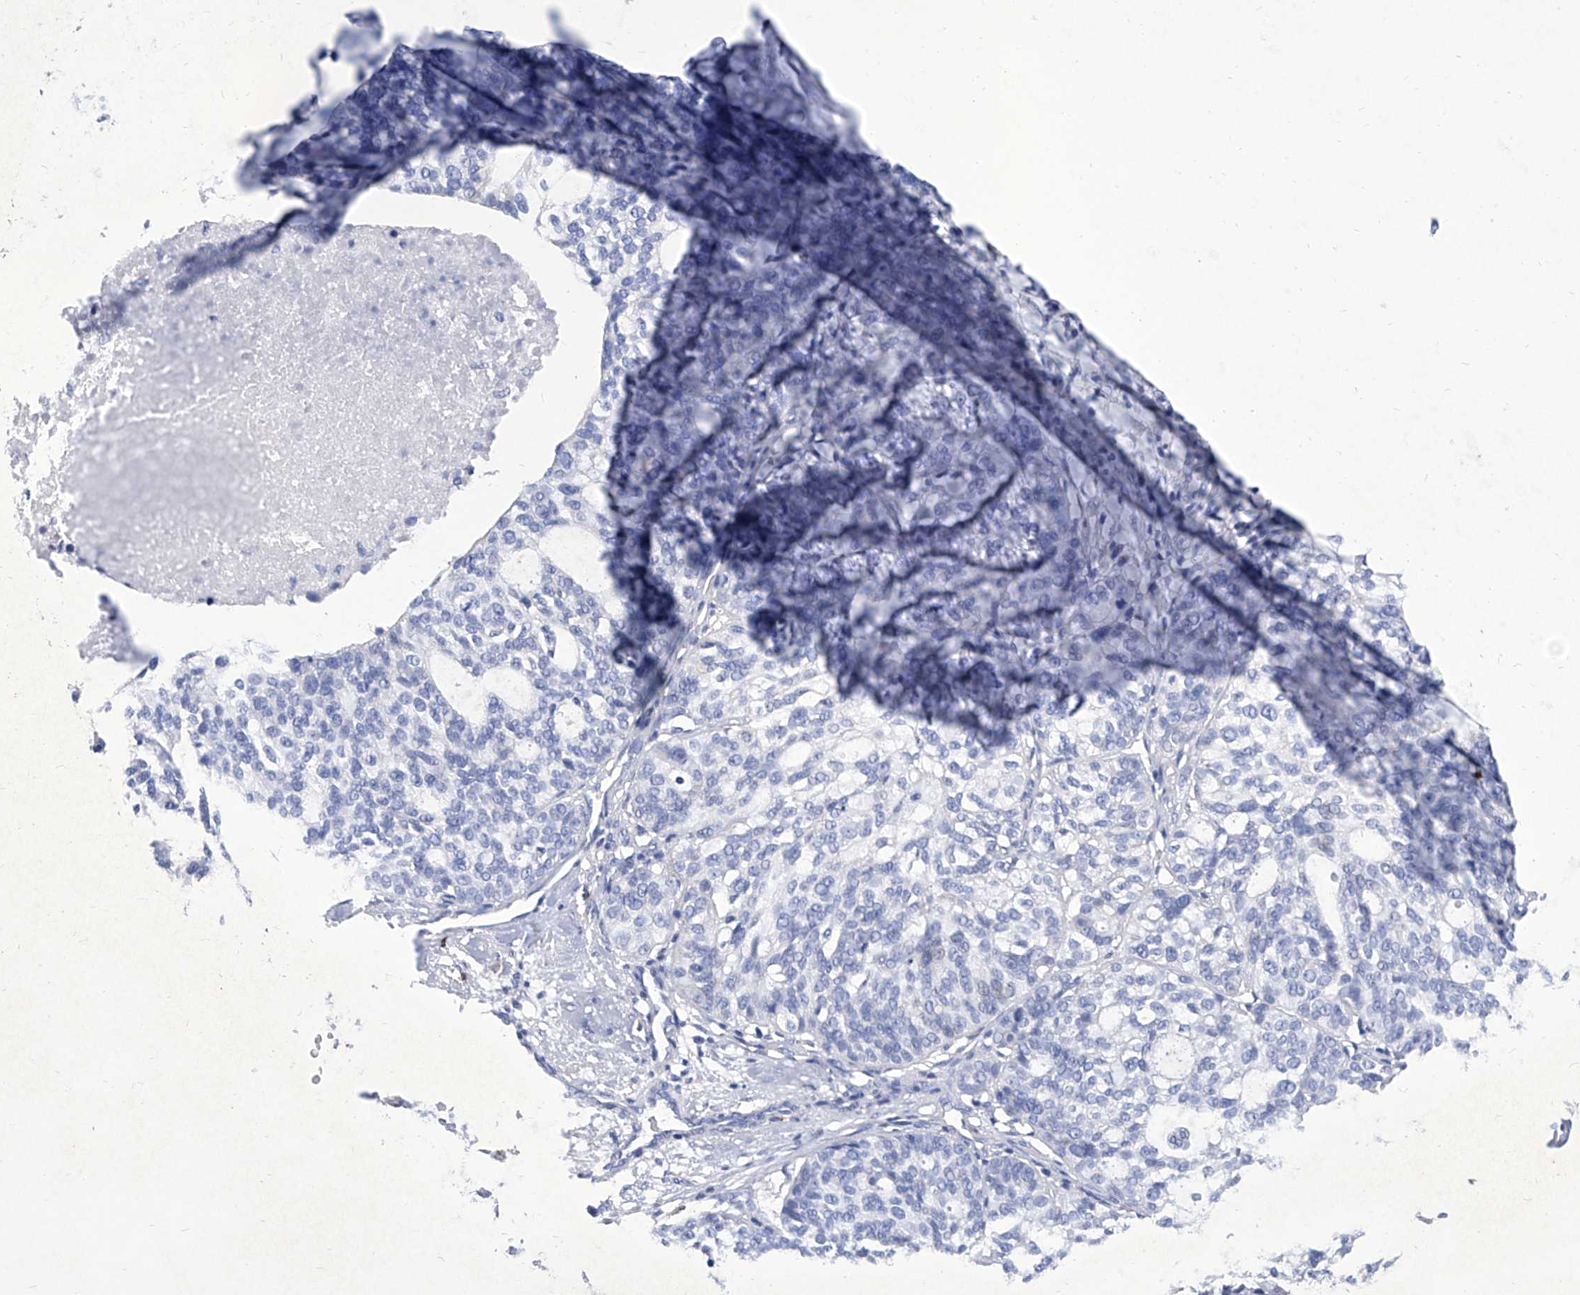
{"staining": {"intensity": "negative", "quantity": "none", "location": "none"}, "tissue": "ovarian cancer", "cell_type": "Tumor cells", "image_type": "cancer", "snomed": [{"axis": "morphology", "description": "Cystadenocarcinoma, serous, NOS"}, {"axis": "topography", "description": "Ovary"}], "caption": "IHC micrograph of neoplastic tissue: human ovarian cancer (serous cystadenocarcinoma) stained with DAB (3,3'-diaminobenzidine) demonstrates no significant protein positivity in tumor cells.", "gene": "IFNL2", "patient": {"sex": "female", "age": 59}}